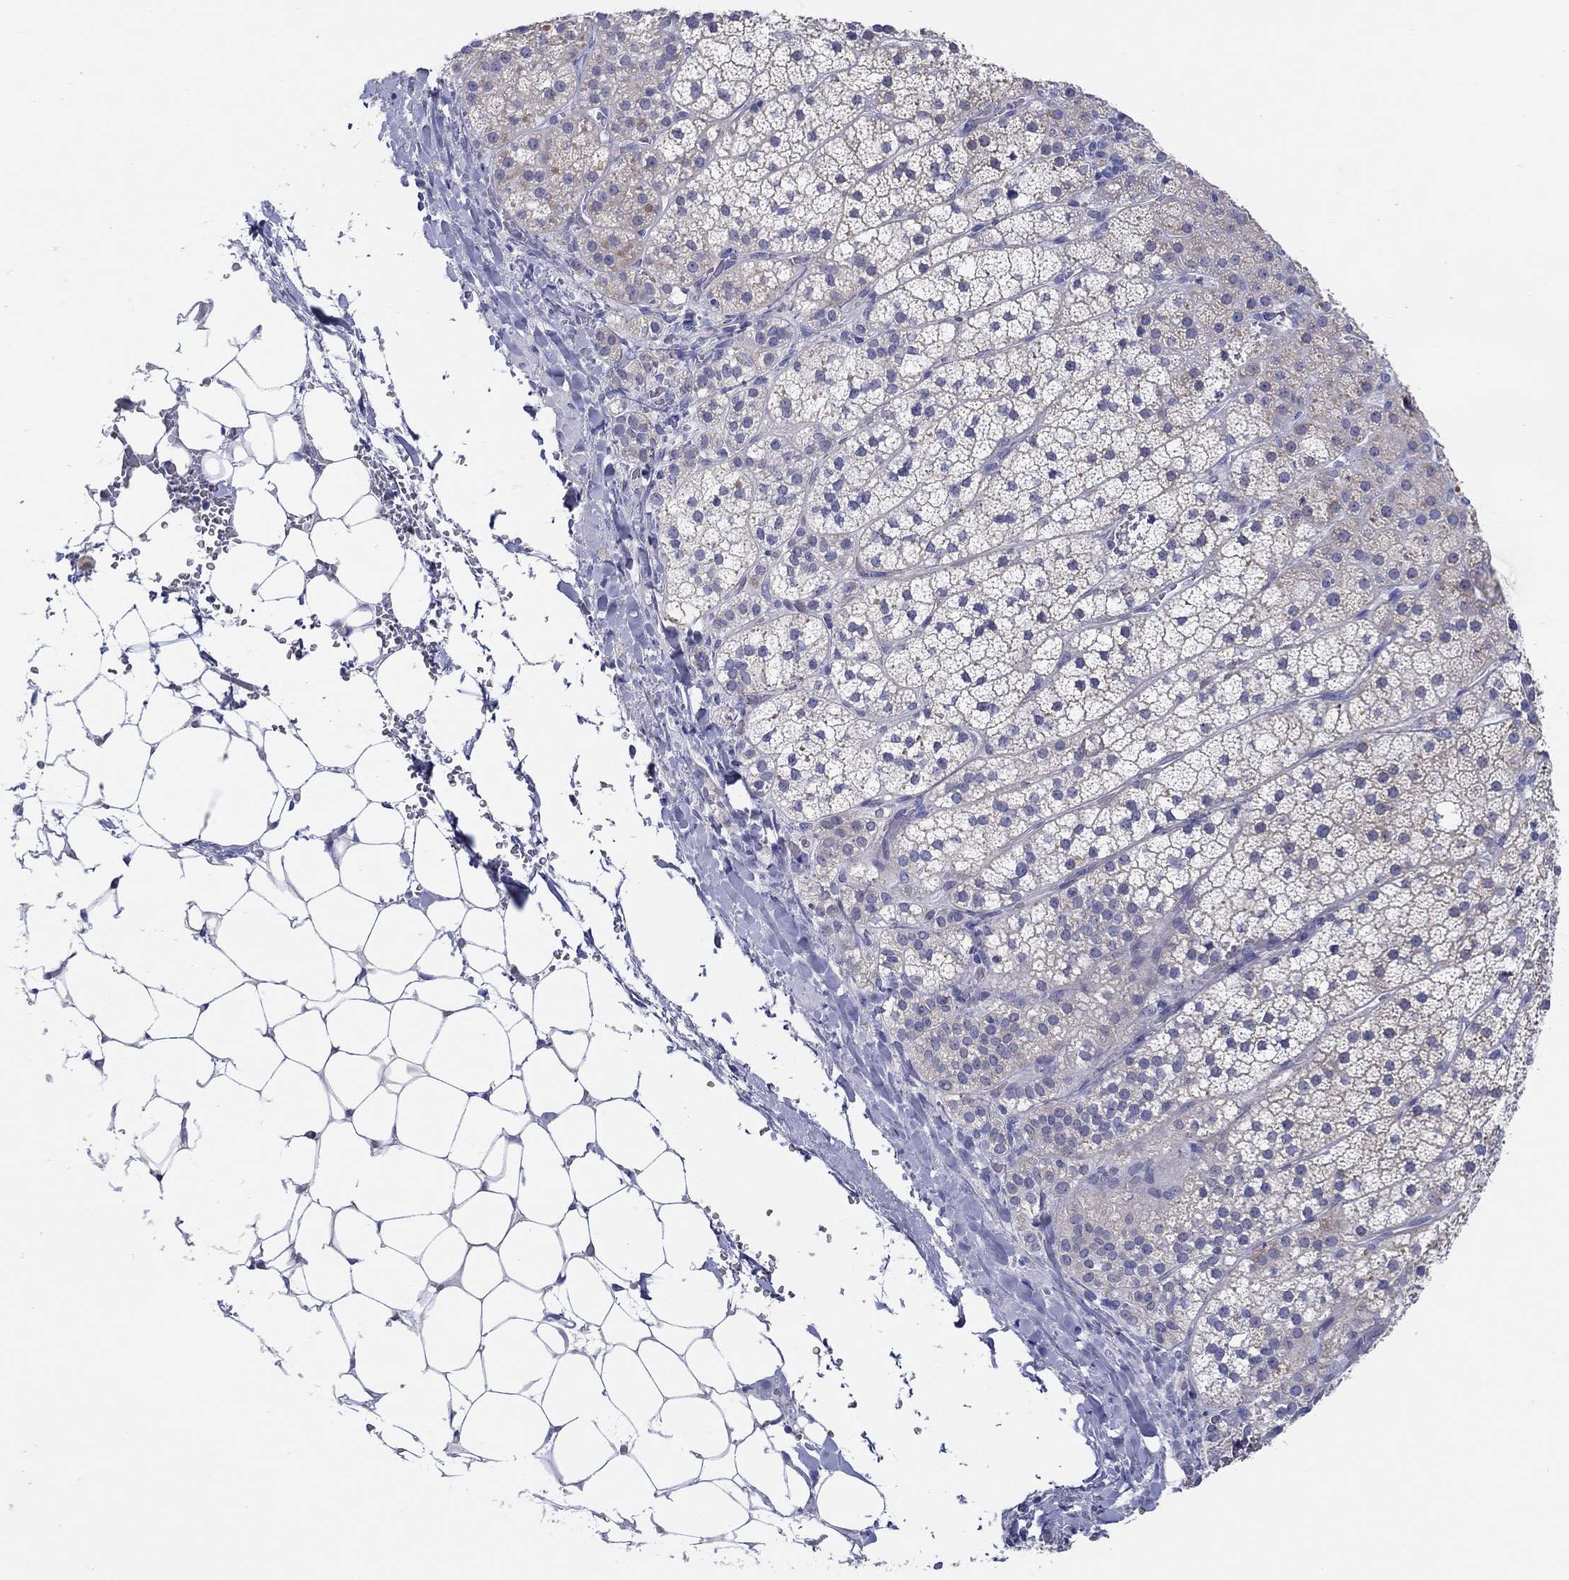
{"staining": {"intensity": "moderate", "quantity": "<25%", "location": "cytoplasmic/membranous"}, "tissue": "adrenal gland", "cell_type": "Glandular cells", "image_type": "normal", "snomed": [{"axis": "morphology", "description": "Normal tissue, NOS"}, {"axis": "topography", "description": "Adrenal gland"}], "caption": "Moderate cytoplasmic/membranous protein positivity is appreciated in approximately <25% of glandular cells in adrenal gland.", "gene": "HAPLN4", "patient": {"sex": "male", "age": 53}}